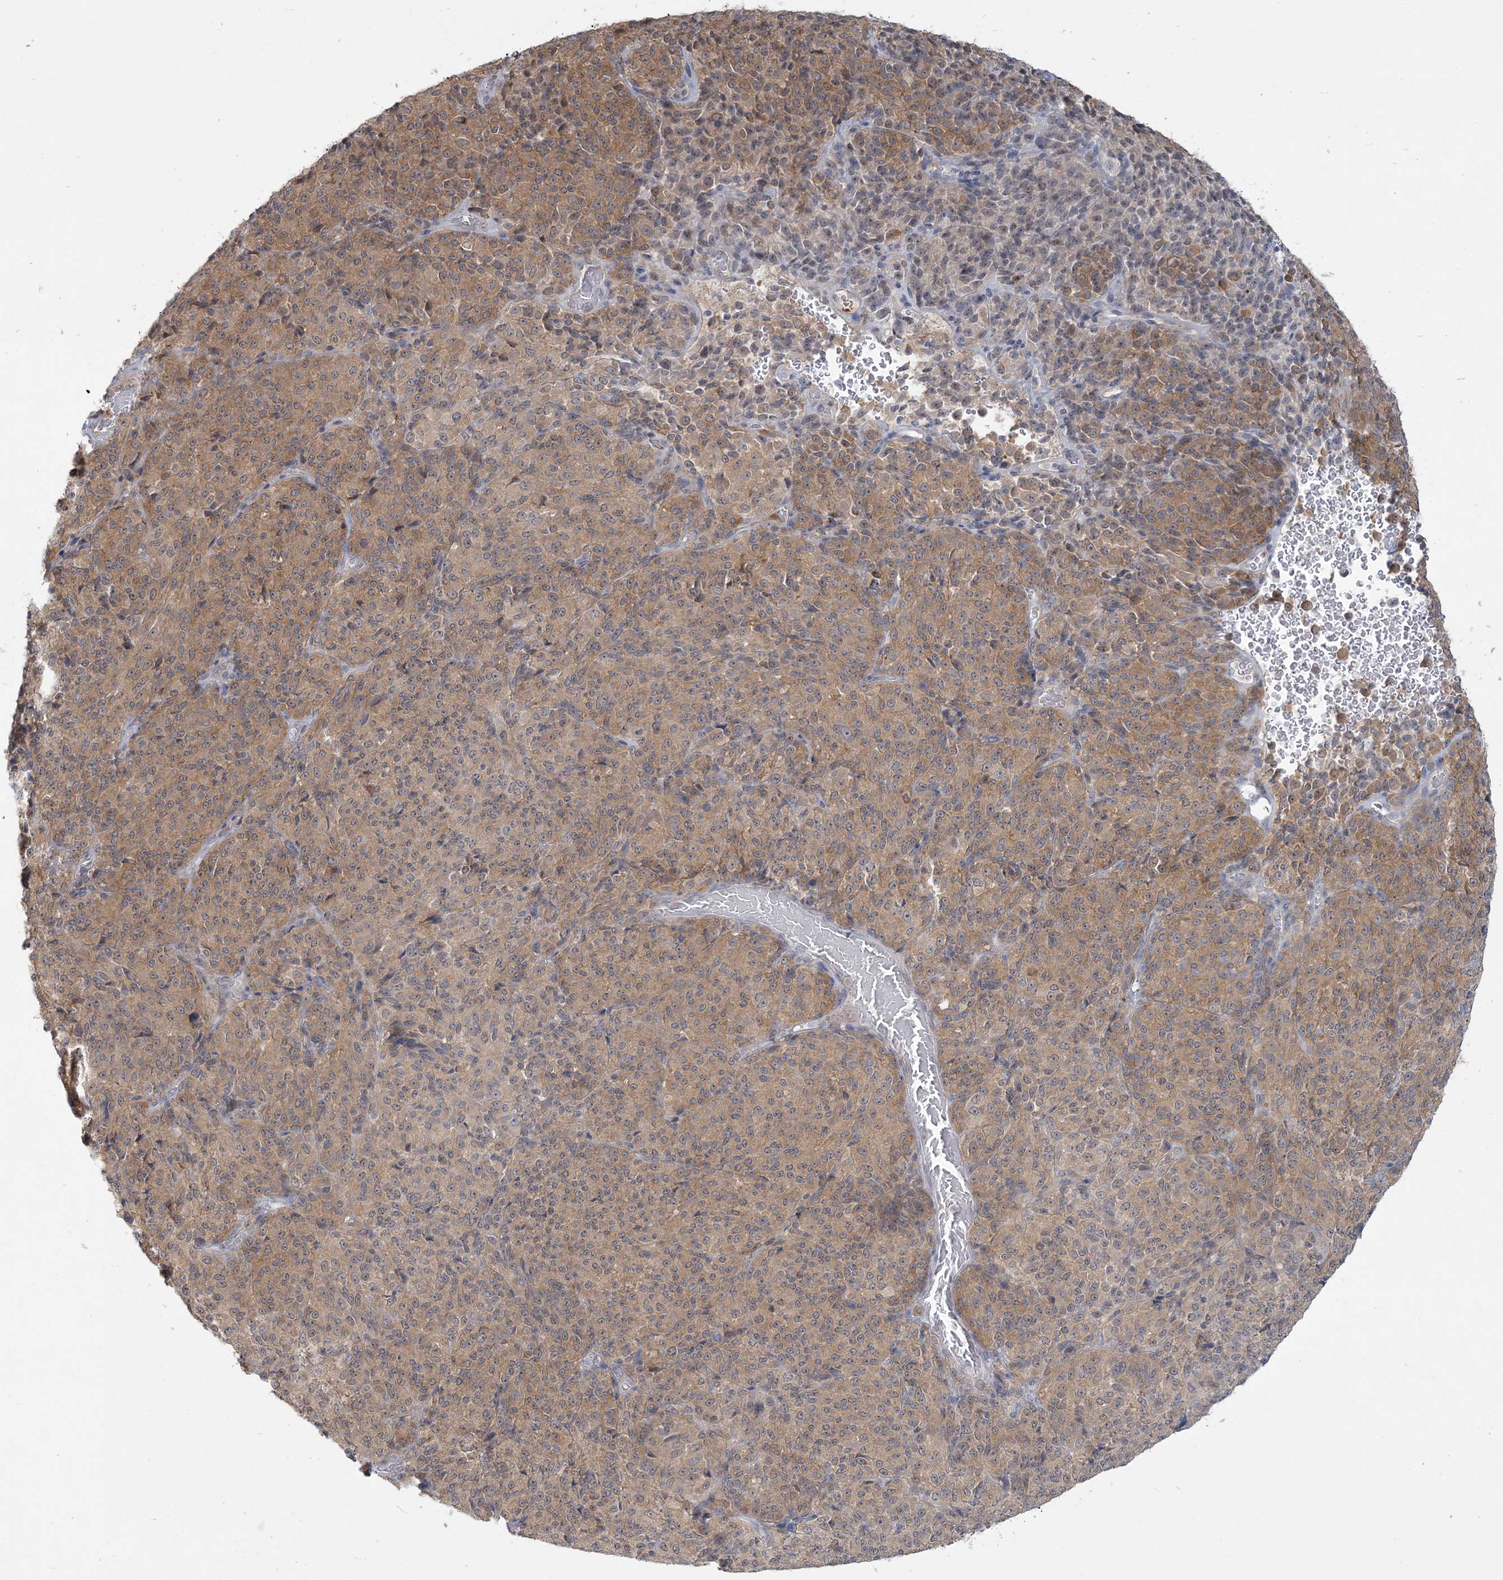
{"staining": {"intensity": "moderate", "quantity": ">75%", "location": "cytoplasmic/membranous"}, "tissue": "melanoma", "cell_type": "Tumor cells", "image_type": "cancer", "snomed": [{"axis": "morphology", "description": "Malignant melanoma, Metastatic site"}, {"axis": "topography", "description": "Brain"}], "caption": "IHC of human melanoma demonstrates medium levels of moderate cytoplasmic/membranous staining in about >75% of tumor cells.", "gene": "ANKS1A", "patient": {"sex": "female", "age": 56}}